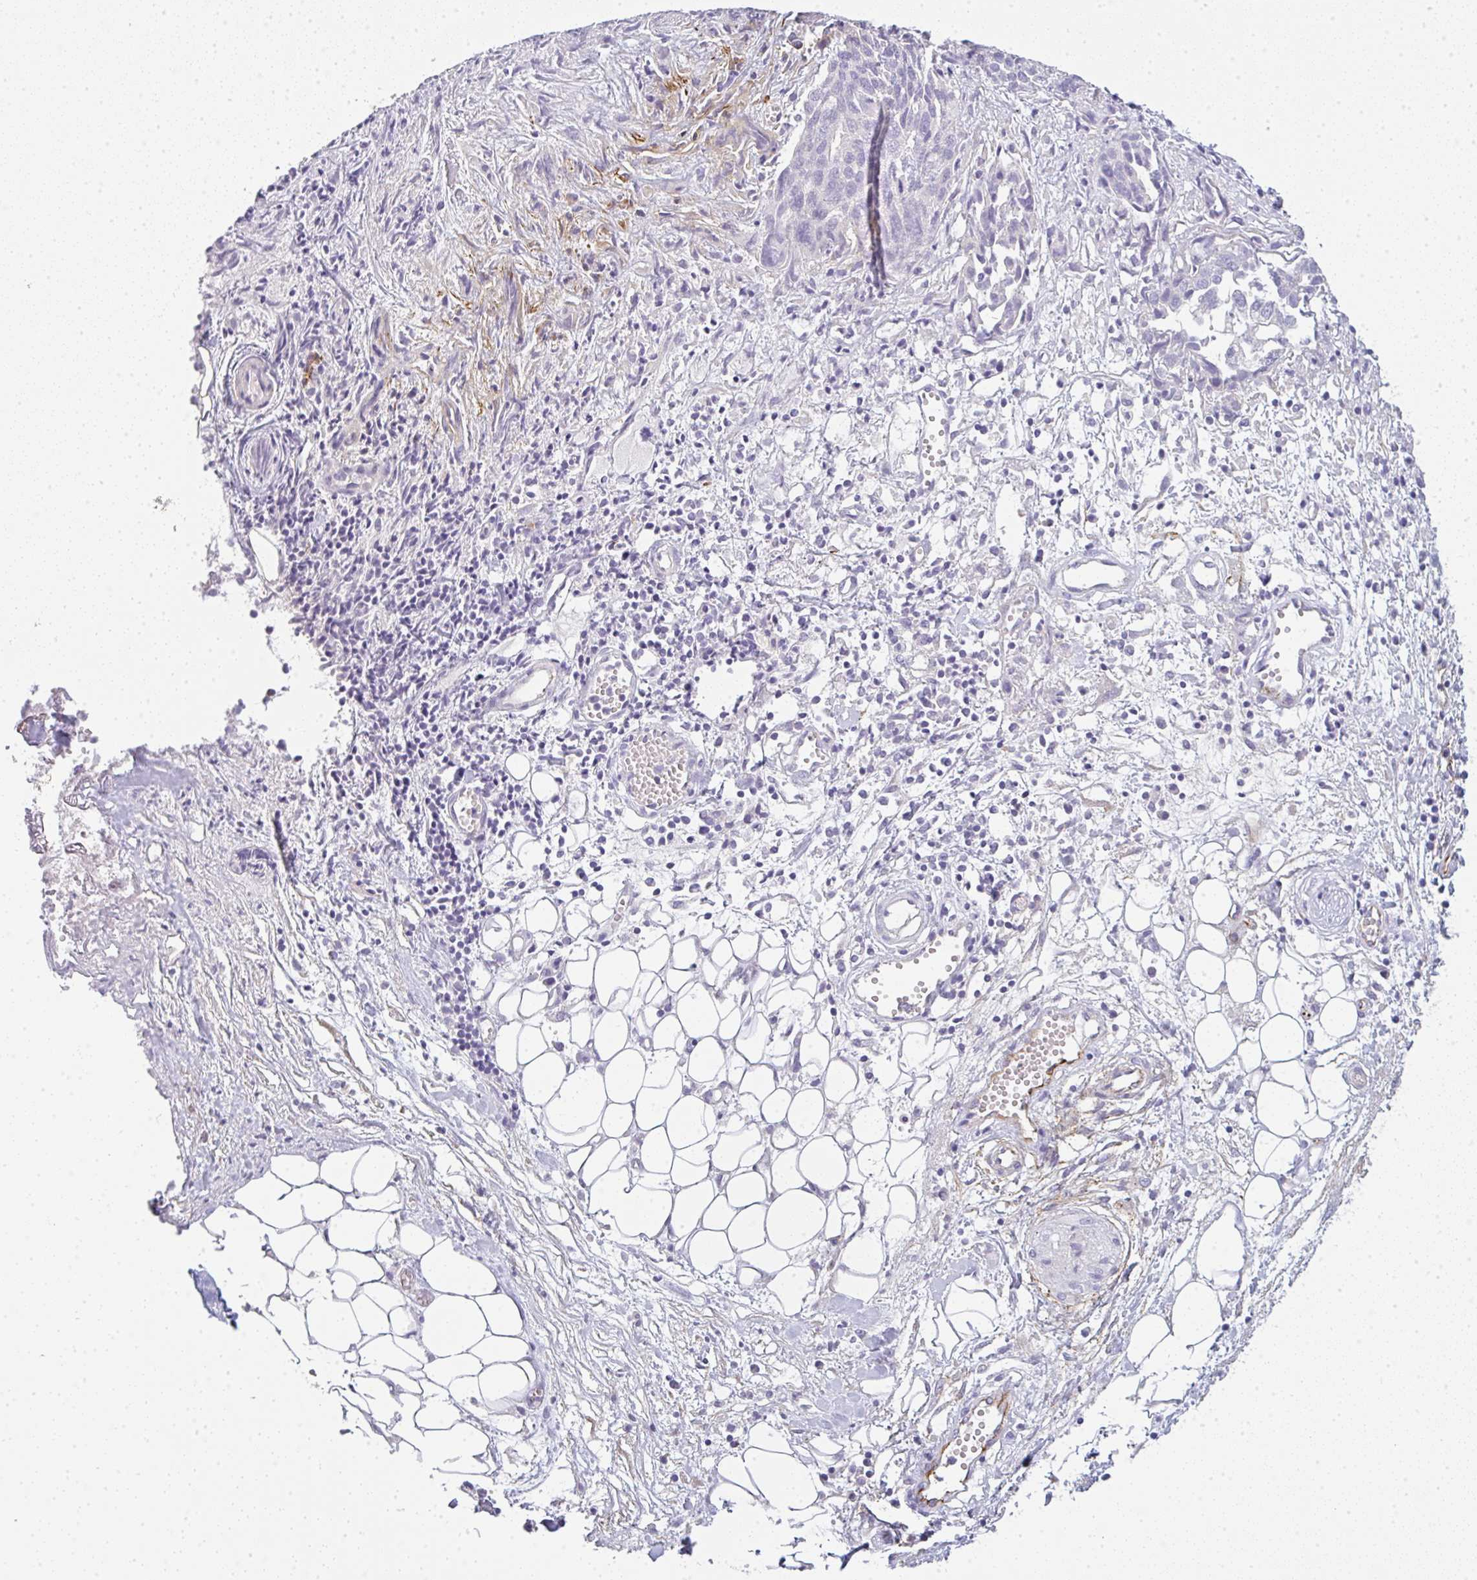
{"staining": {"intensity": "moderate", "quantity": "<25%", "location": "cytoplasmic/membranous"}, "tissue": "ovarian cancer", "cell_type": "Tumor cells", "image_type": "cancer", "snomed": [{"axis": "morphology", "description": "Cystadenocarcinoma, serous, NOS"}, {"axis": "topography", "description": "Soft tissue"}, {"axis": "topography", "description": "Ovary"}], "caption": "This image demonstrates immunohistochemistry (IHC) staining of serous cystadenocarcinoma (ovarian), with low moderate cytoplasmic/membranous staining in approximately <25% of tumor cells.", "gene": "LPAR4", "patient": {"sex": "female", "age": 57}}